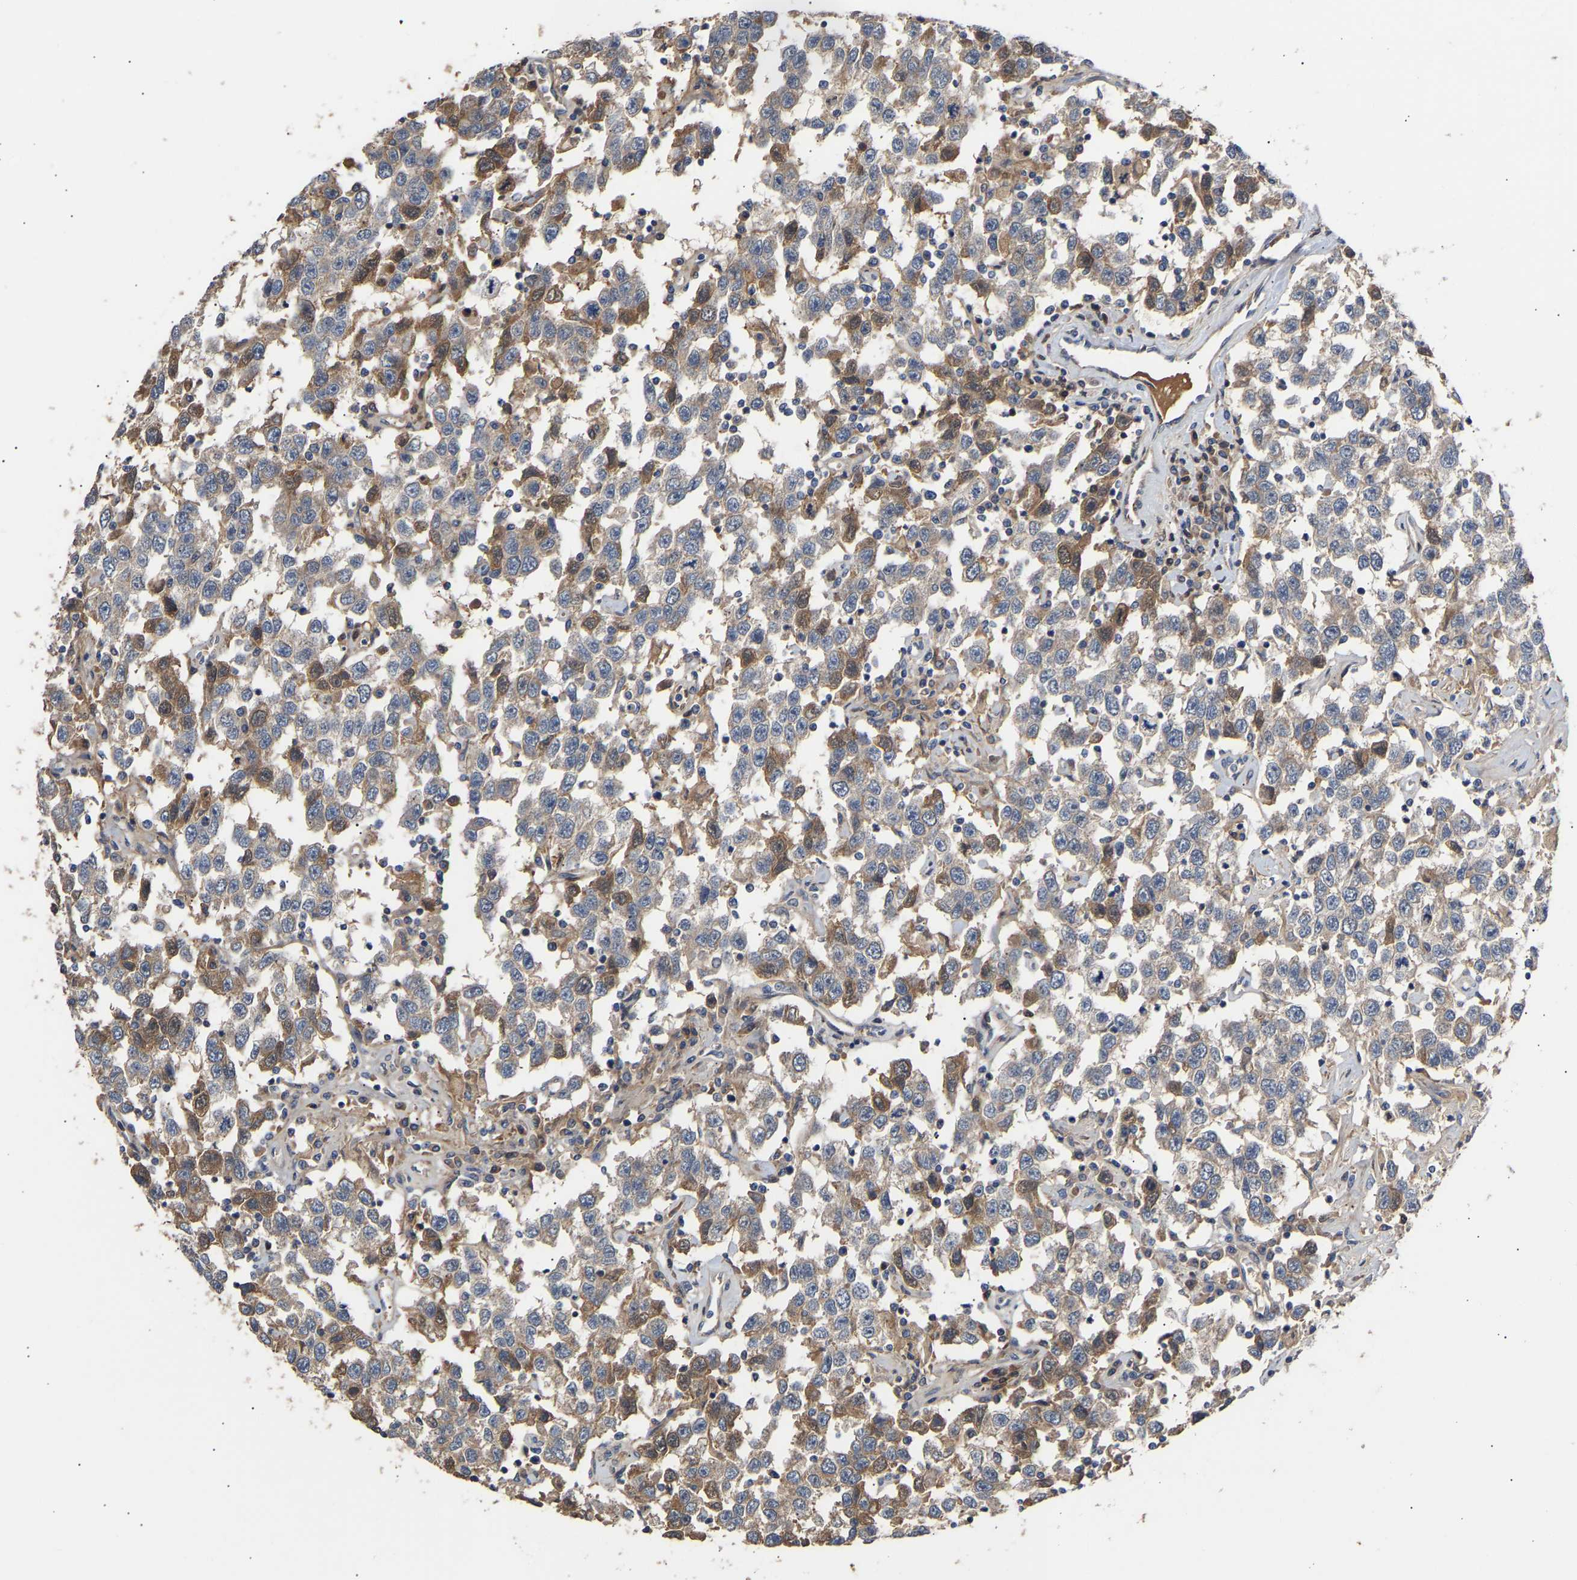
{"staining": {"intensity": "moderate", "quantity": "<25%", "location": "cytoplasmic/membranous"}, "tissue": "testis cancer", "cell_type": "Tumor cells", "image_type": "cancer", "snomed": [{"axis": "morphology", "description": "Seminoma, NOS"}, {"axis": "topography", "description": "Testis"}], "caption": "A brown stain highlights moderate cytoplasmic/membranous expression of a protein in human testis cancer (seminoma) tumor cells. (brown staining indicates protein expression, while blue staining denotes nuclei).", "gene": "KASH5", "patient": {"sex": "male", "age": 41}}